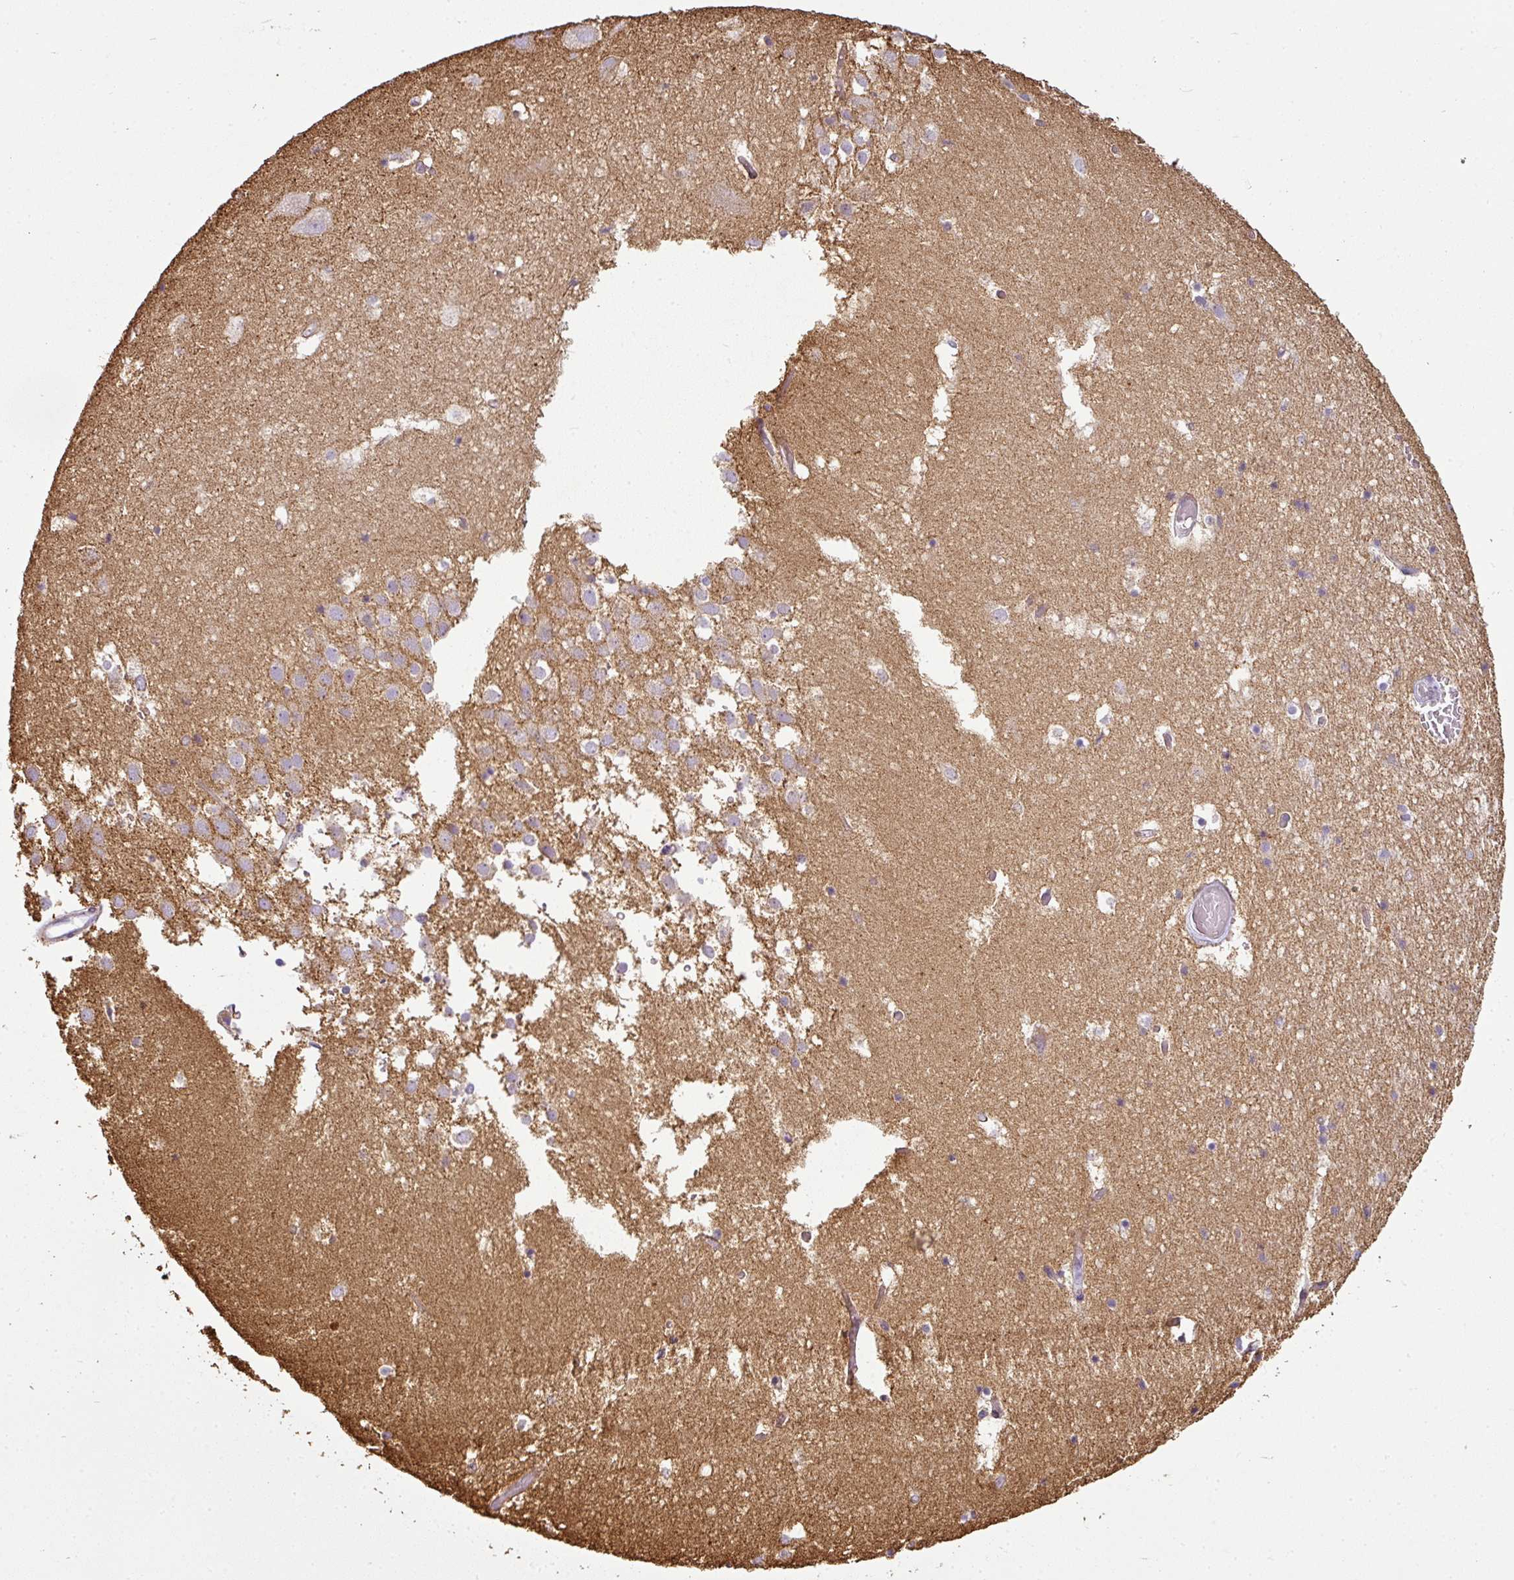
{"staining": {"intensity": "negative", "quantity": "none", "location": "none"}, "tissue": "hippocampus", "cell_type": "Glial cells", "image_type": "normal", "snomed": [{"axis": "morphology", "description": "Normal tissue, NOS"}, {"axis": "topography", "description": "Hippocampus"}], "caption": "Immunohistochemistry image of normal hippocampus stained for a protein (brown), which shows no staining in glial cells. (DAB (3,3'-diaminobenzidine) IHC visualized using brightfield microscopy, high magnification).", "gene": "ANKRD18A", "patient": {"sex": "female", "age": 52}}